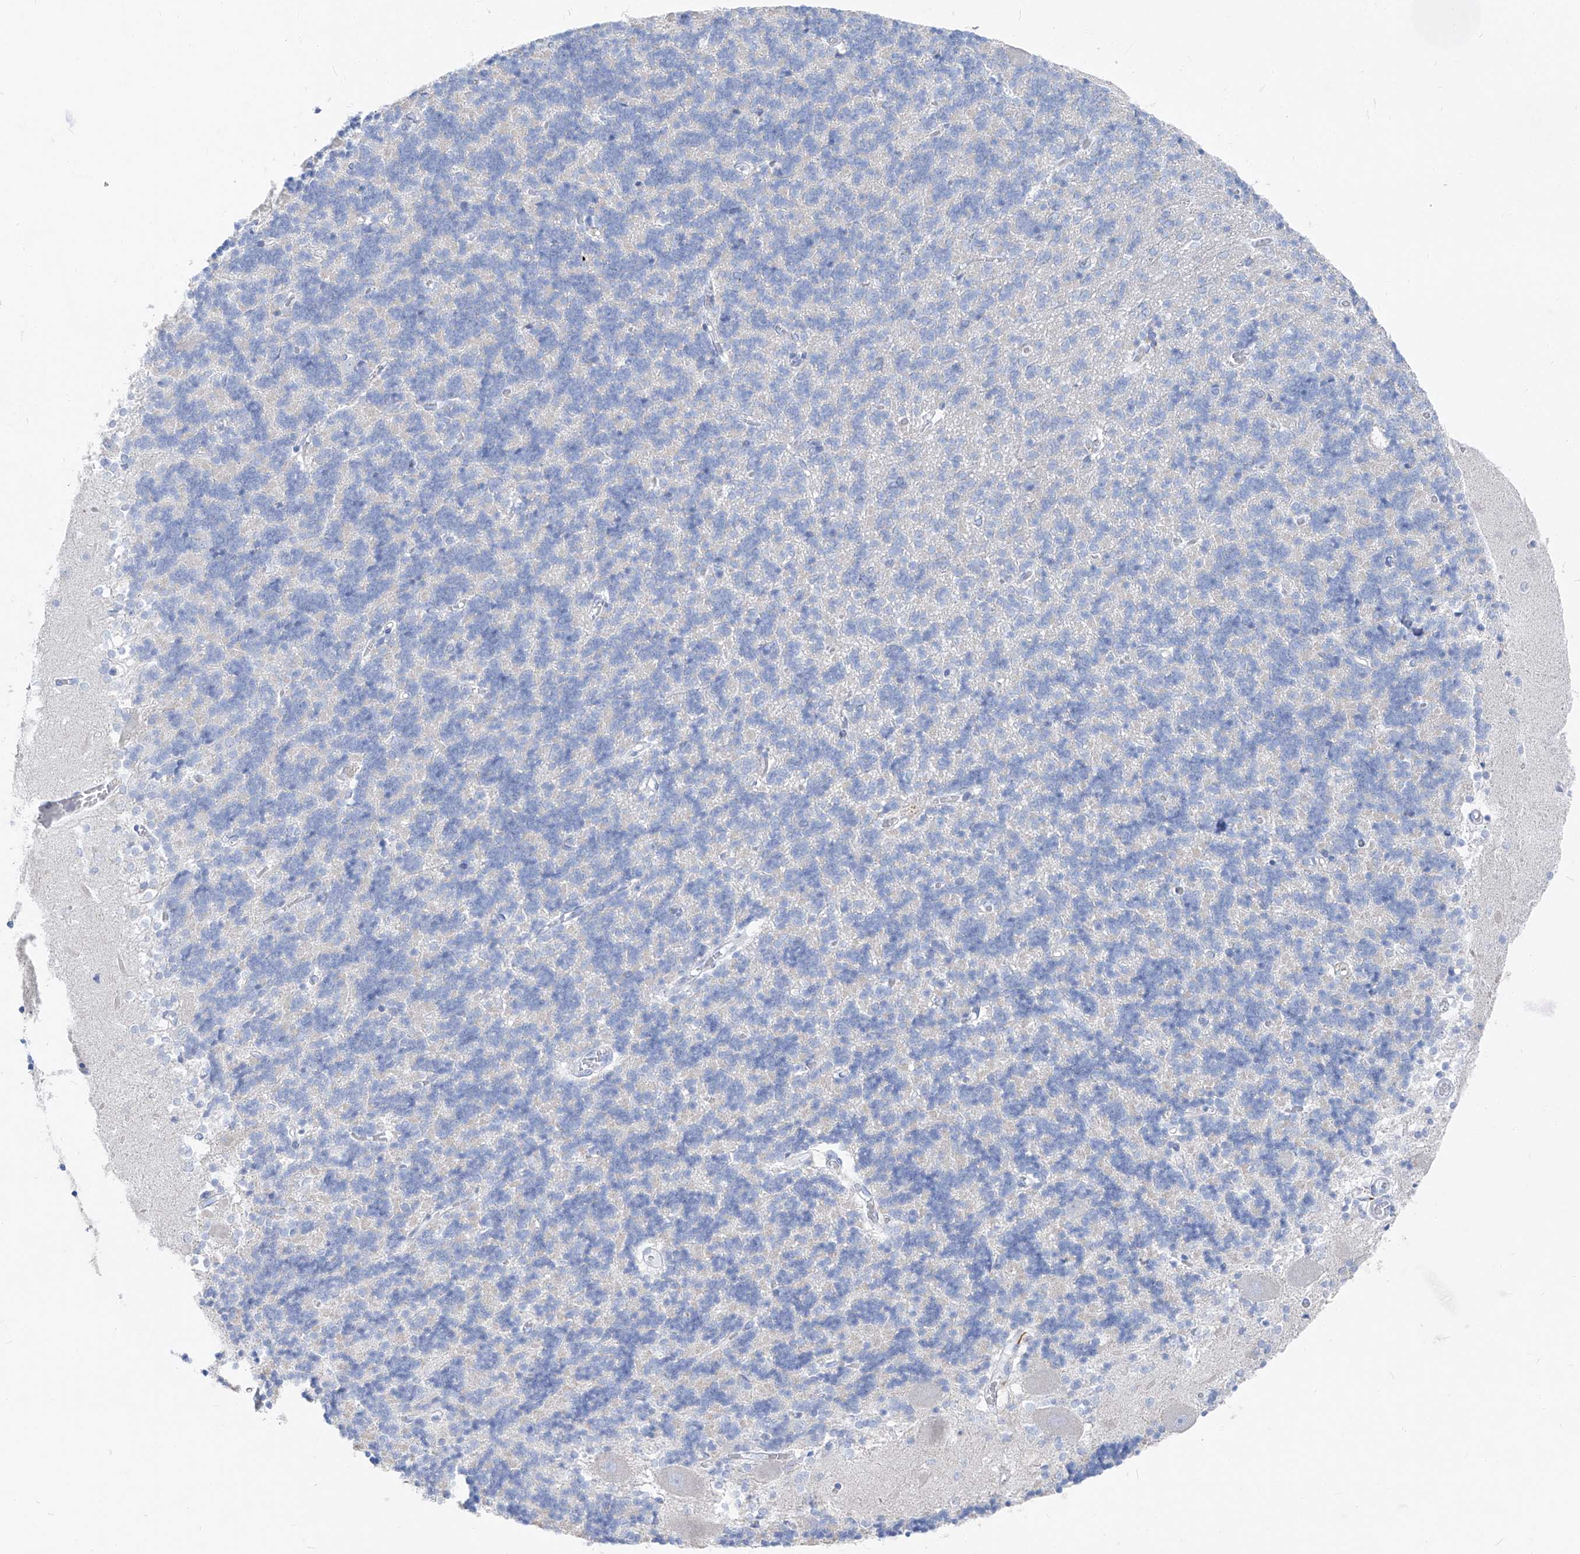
{"staining": {"intensity": "negative", "quantity": "none", "location": "none"}, "tissue": "cerebellum", "cell_type": "Cells in granular layer", "image_type": "normal", "snomed": [{"axis": "morphology", "description": "Normal tissue, NOS"}, {"axis": "topography", "description": "Cerebellum"}], "caption": "DAB immunohistochemical staining of benign cerebellum exhibits no significant expression in cells in granular layer. The staining is performed using DAB (3,3'-diaminobenzidine) brown chromogen with nuclei counter-stained in using hematoxylin.", "gene": "FRS3", "patient": {"sex": "male", "age": 37}}